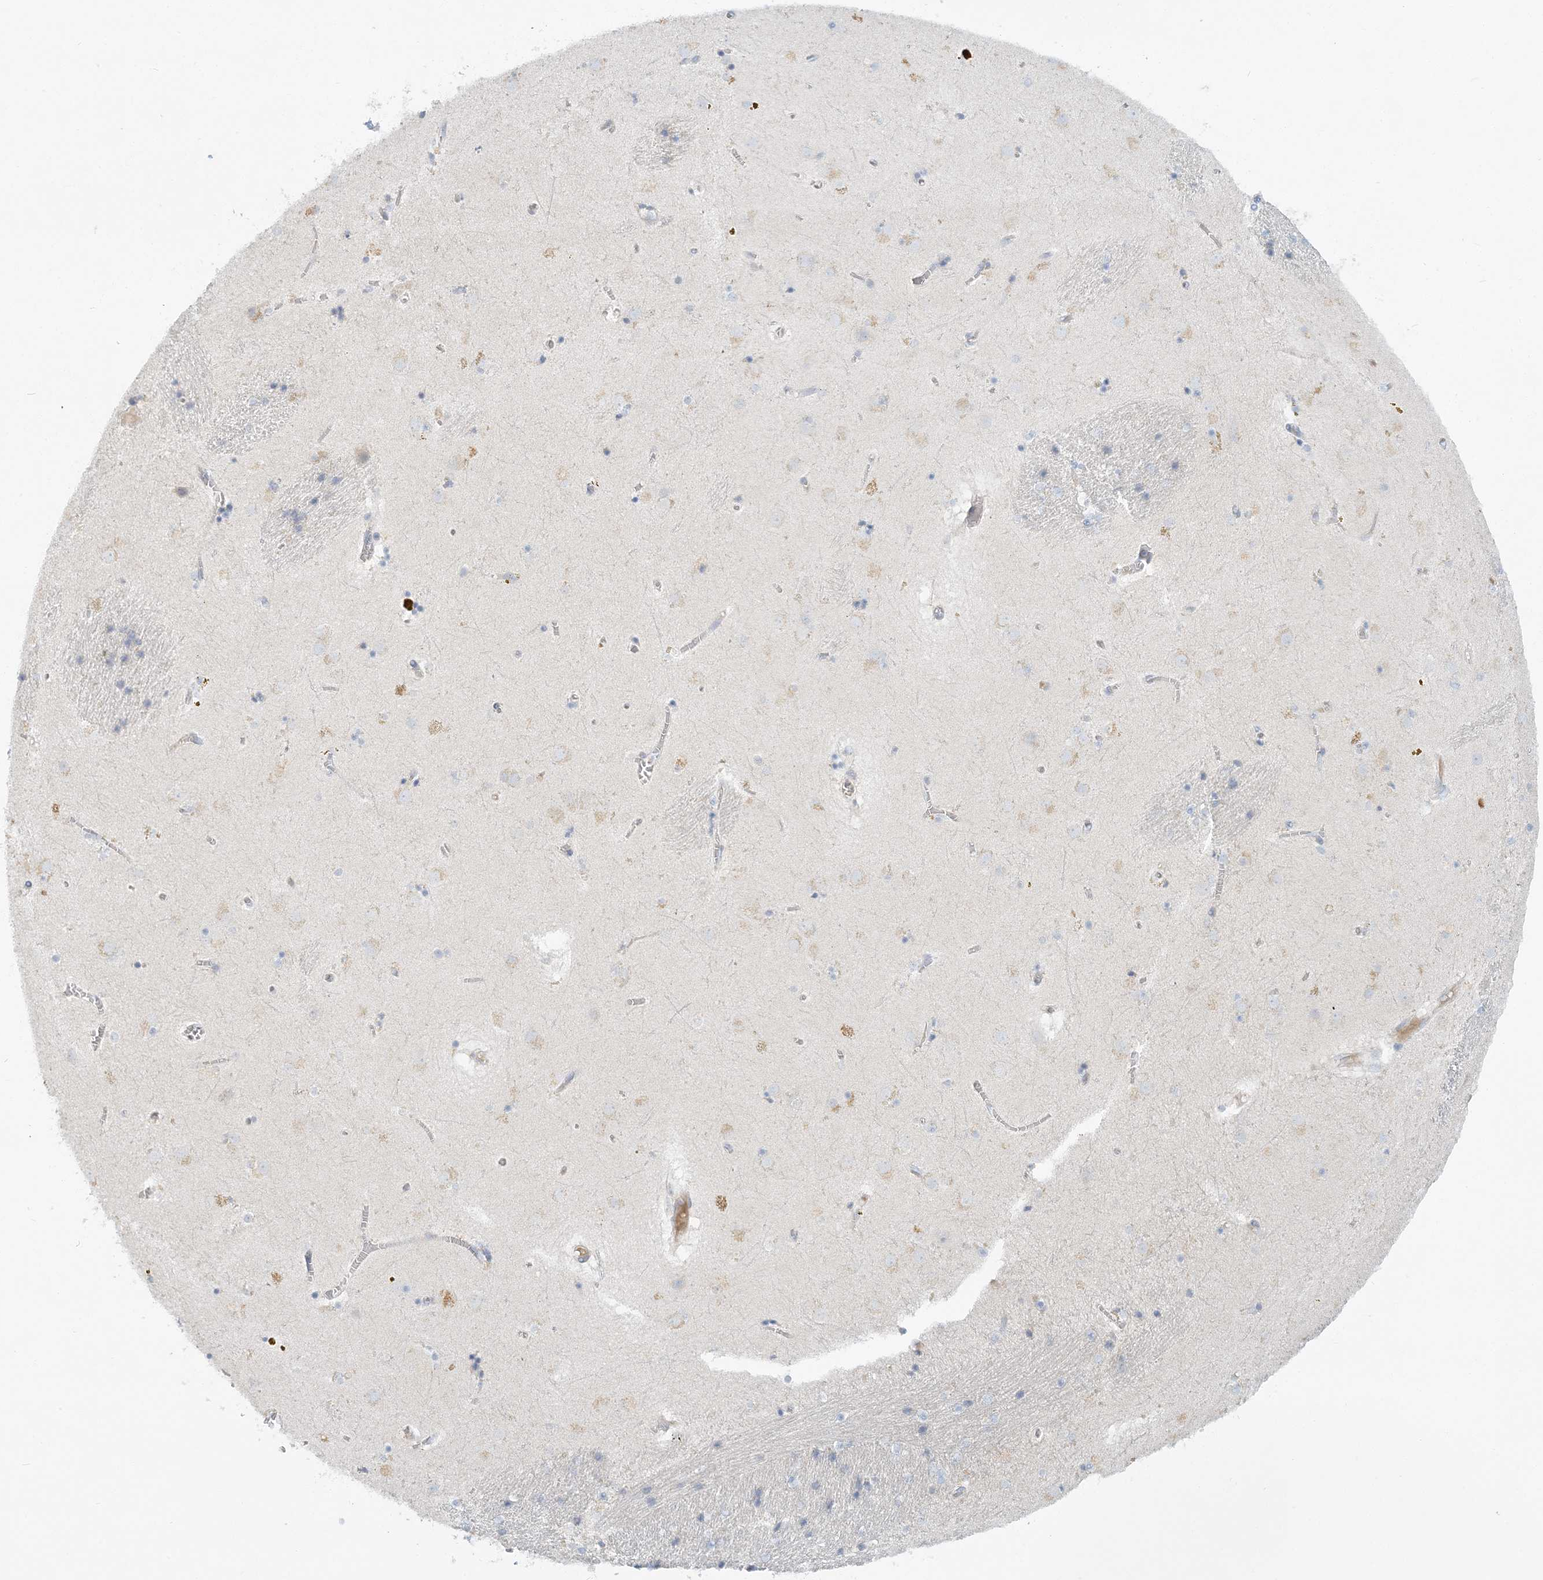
{"staining": {"intensity": "negative", "quantity": "none", "location": "none"}, "tissue": "caudate", "cell_type": "Glial cells", "image_type": "normal", "snomed": [{"axis": "morphology", "description": "Normal tissue, NOS"}, {"axis": "topography", "description": "Lateral ventricle wall"}], "caption": "There is no significant staining in glial cells of caudate. (DAB immunohistochemistry with hematoxylin counter stain).", "gene": "NAA11", "patient": {"sex": "male", "age": 70}}